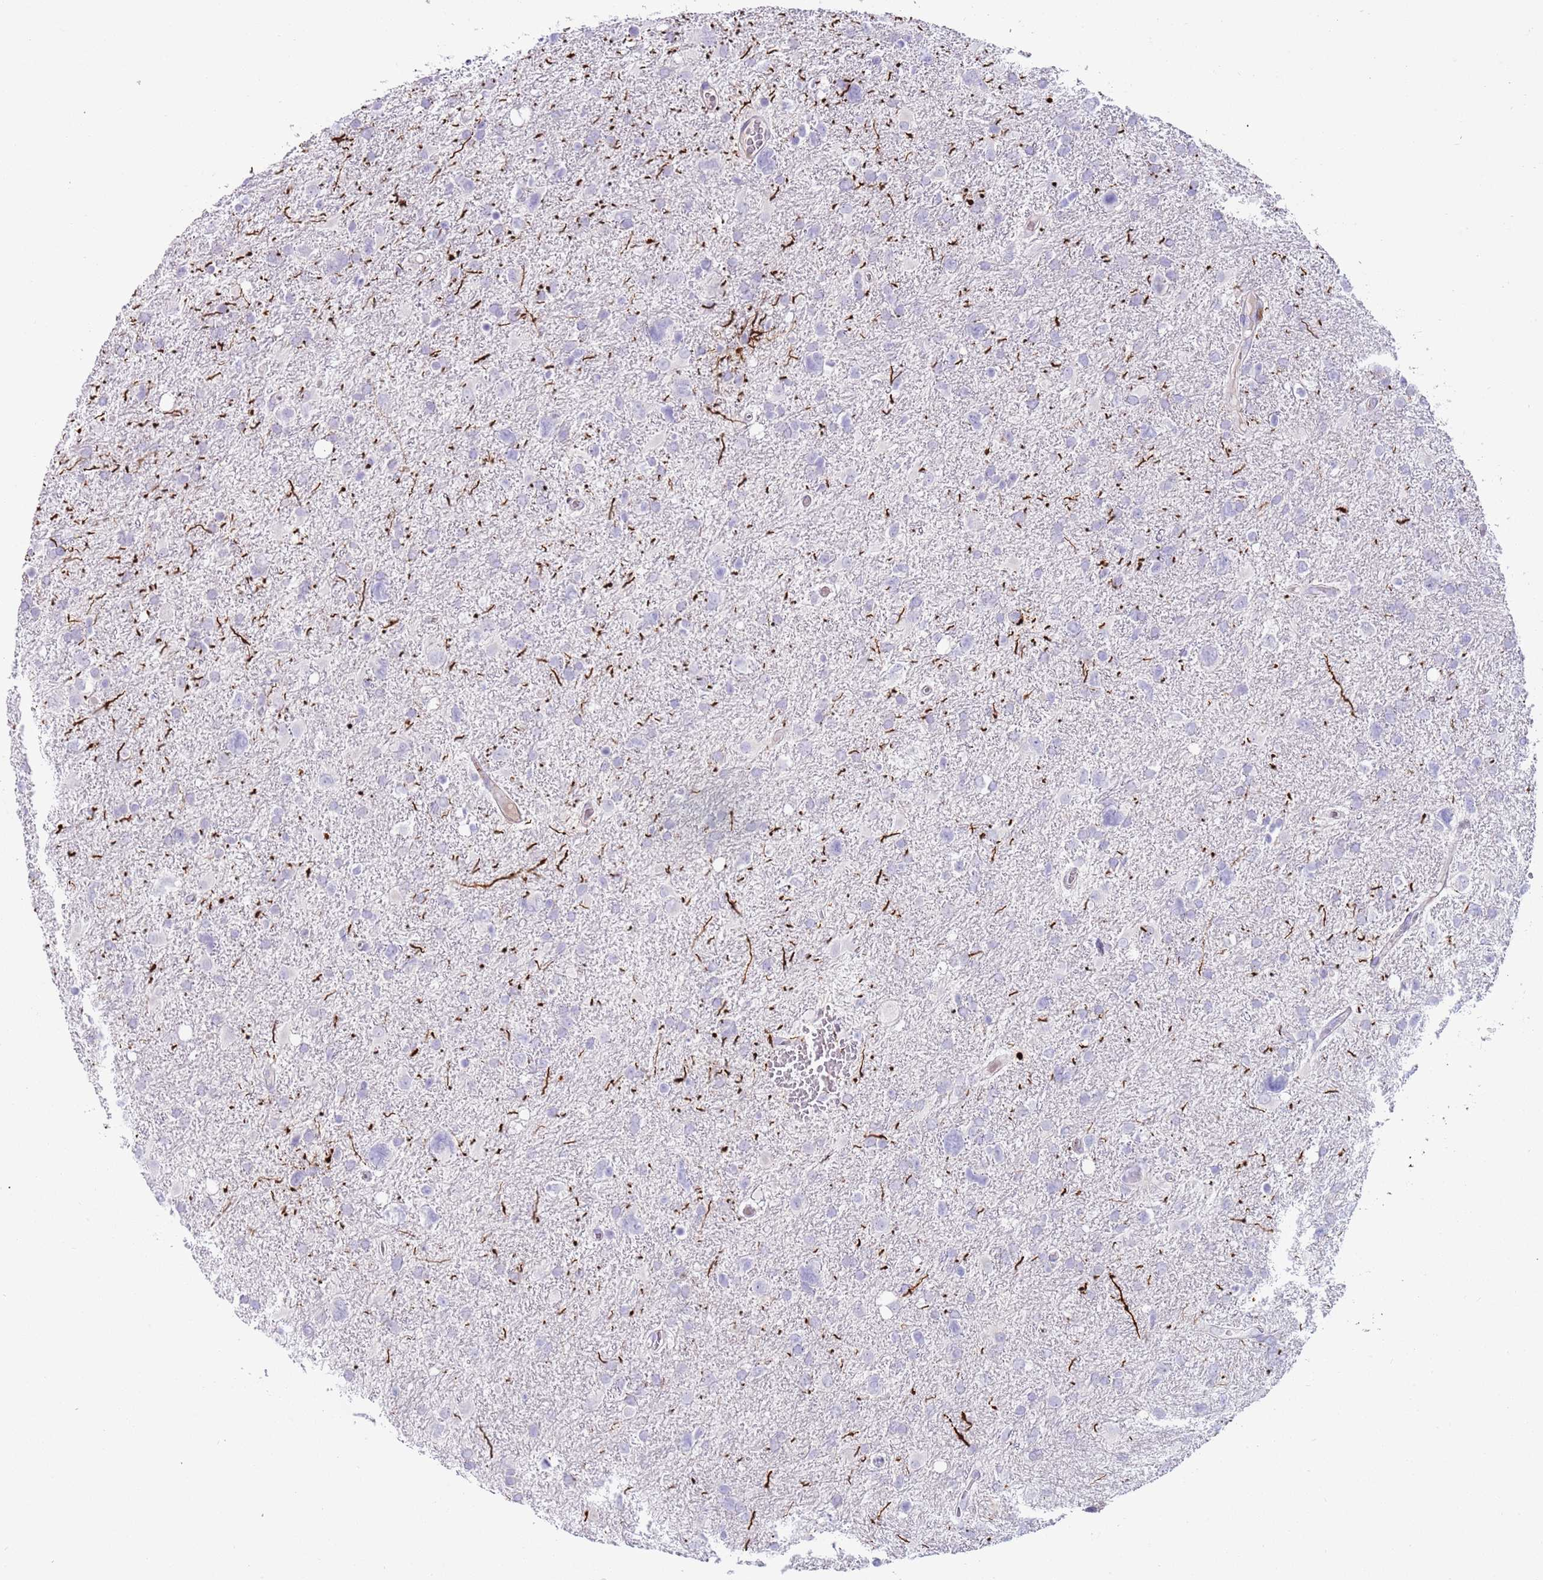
{"staining": {"intensity": "negative", "quantity": "none", "location": "none"}, "tissue": "glioma", "cell_type": "Tumor cells", "image_type": "cancer", "snomed": [{"axis": "morphology", "description": "Glioma, malignant, High grade"}, {"axis": "topography", "description": "Brain"}], "caption": "Histopathology image shows no protein expression in tumor cells of malignant glioma (high-grade) tissue.", "gene": "LRRN3", "patient": {"sex": "male", "age": 61}}